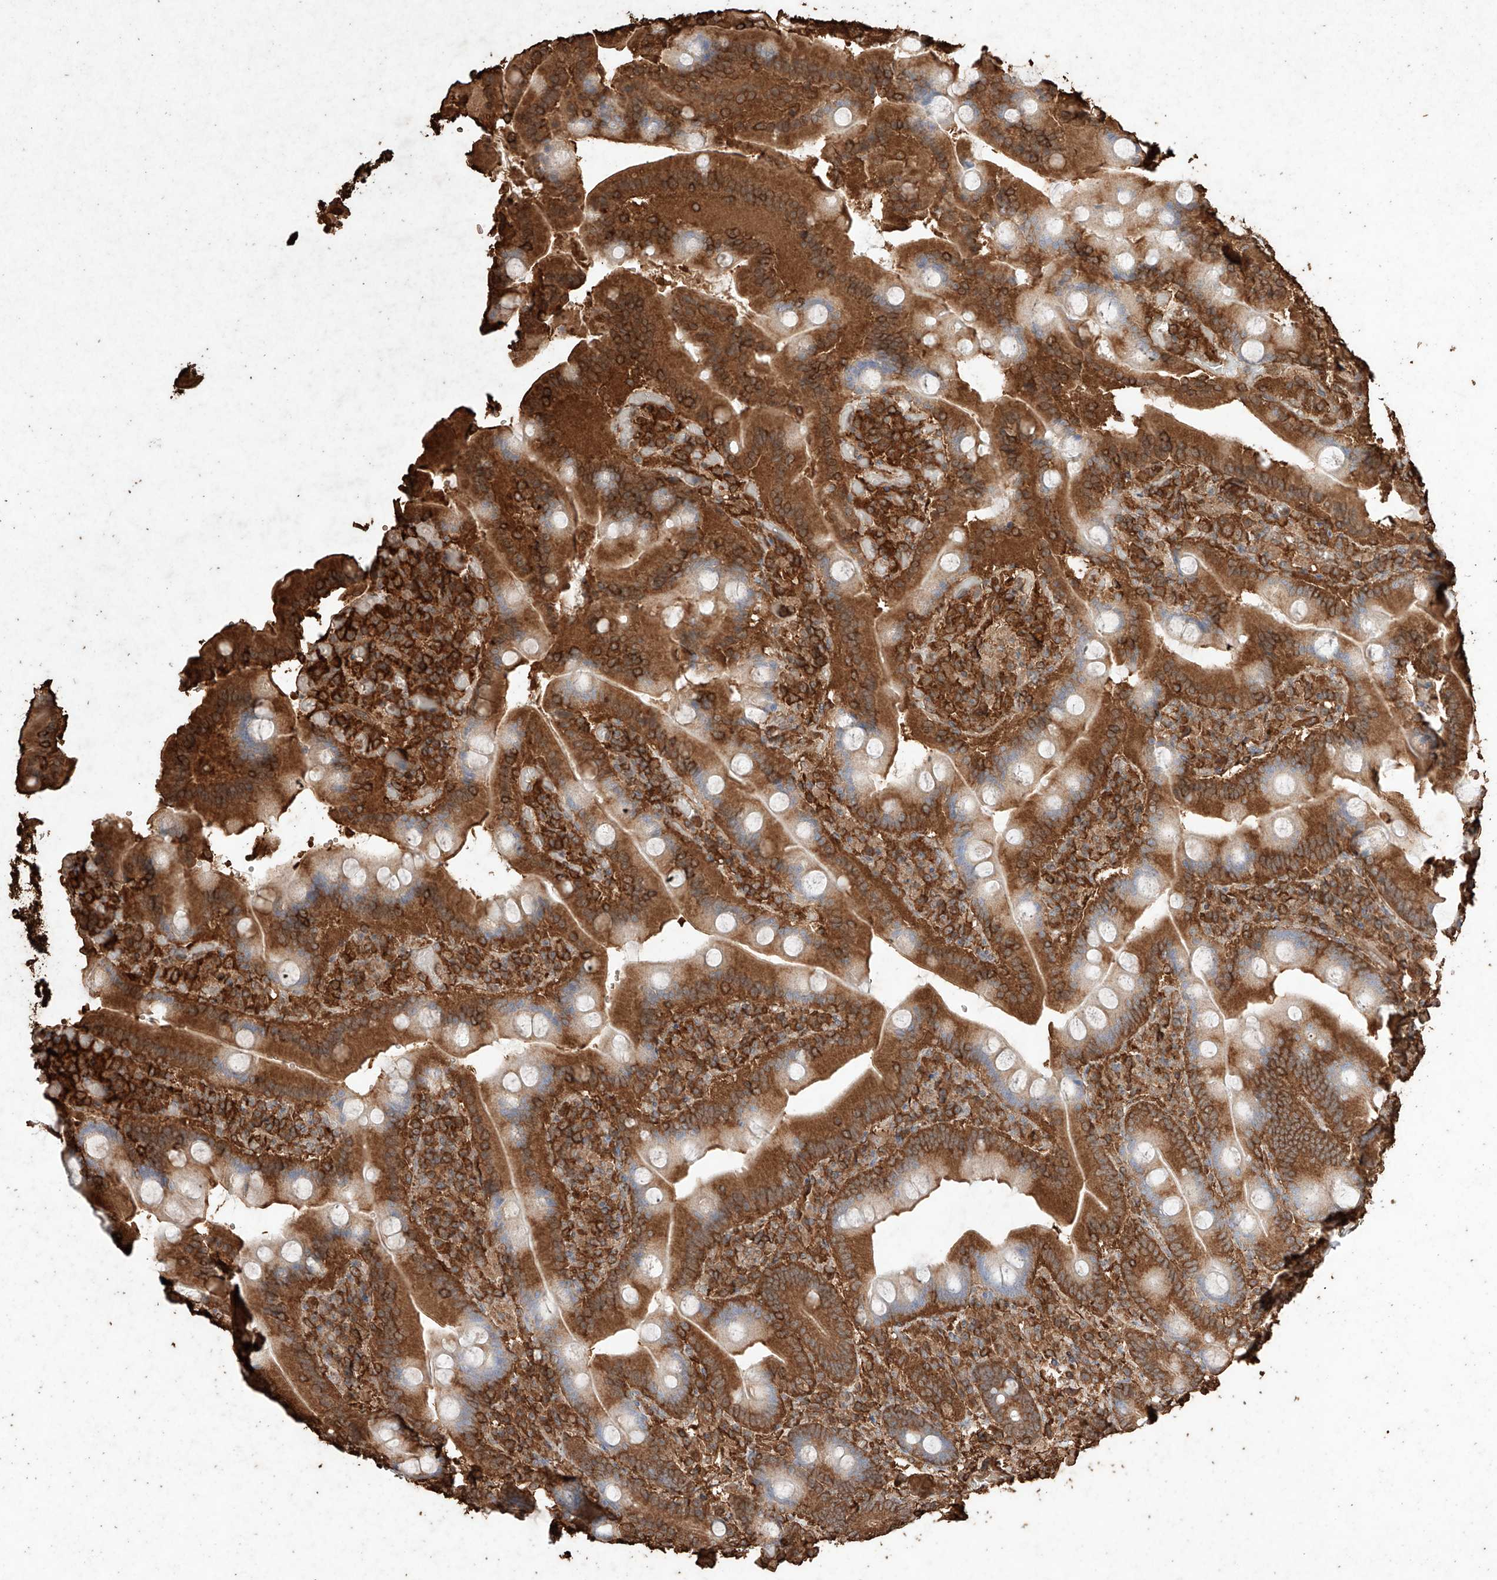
{"staining": {"intensity": "strong", "quantity": ">75%", "location": "cytoplasmic/membranous"}, "tissue": "duodenum", "cell_type": "Glandular cells", "image_type": "normal", "snomed": [{"axis": "morphology", "description": "Normal tissue, NOS"}, {"axis": "topography", "description": "Duodenum"}], "caption": "Duodenum stained with IHC exhibits strong cytoplasmic/membranous staining in about >75% of glandular cells.", "gene": "M6PR", "patient": {"sex": "female", "age": 62}}